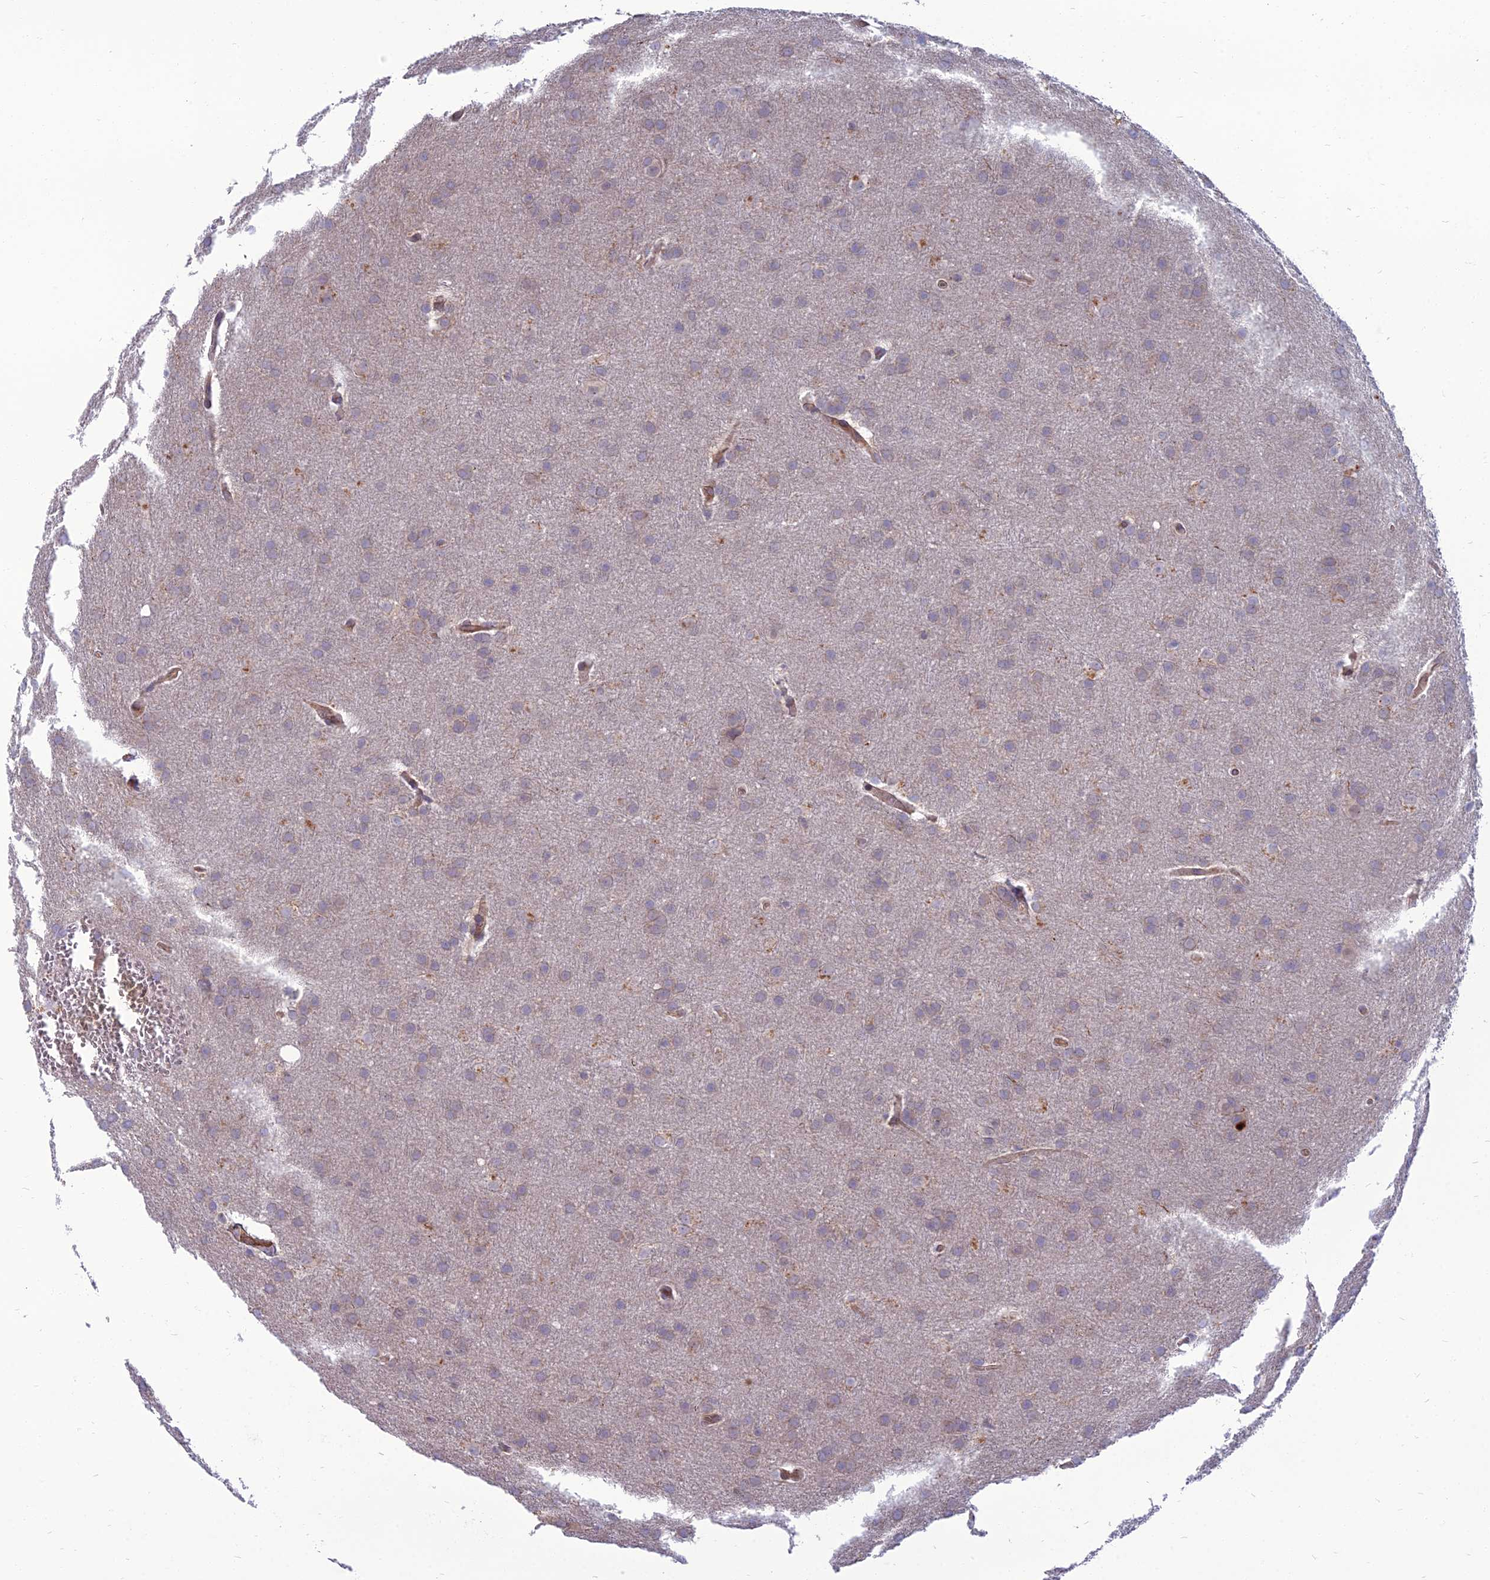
{"staining": {"intensity": "negative", "quantity": "none", "location": "none"}, "tissue": "glioma", "cell_type": "Tumor cells", "image_type": "cancer", "snomed": [{"axis": "morphology", "description": "Glioma, malignant, Low grade"}, {"axis": "topography", "description": "Brain"}], "caption": "Immunohistochemistry histopathology image of neoplastic tissue: human glioma stained with DAB (3,3'-diaminobenzidine) exhibits no significant protein staining in tumor cells. Brightfield microscopy of IHC stained with DAB (3,3'-diaminobenzidine) (brown) and hematoxylin (blue), captured at high magnification.", "gene": "WDR24", "patient": {"sex": "female", "age": 32}}